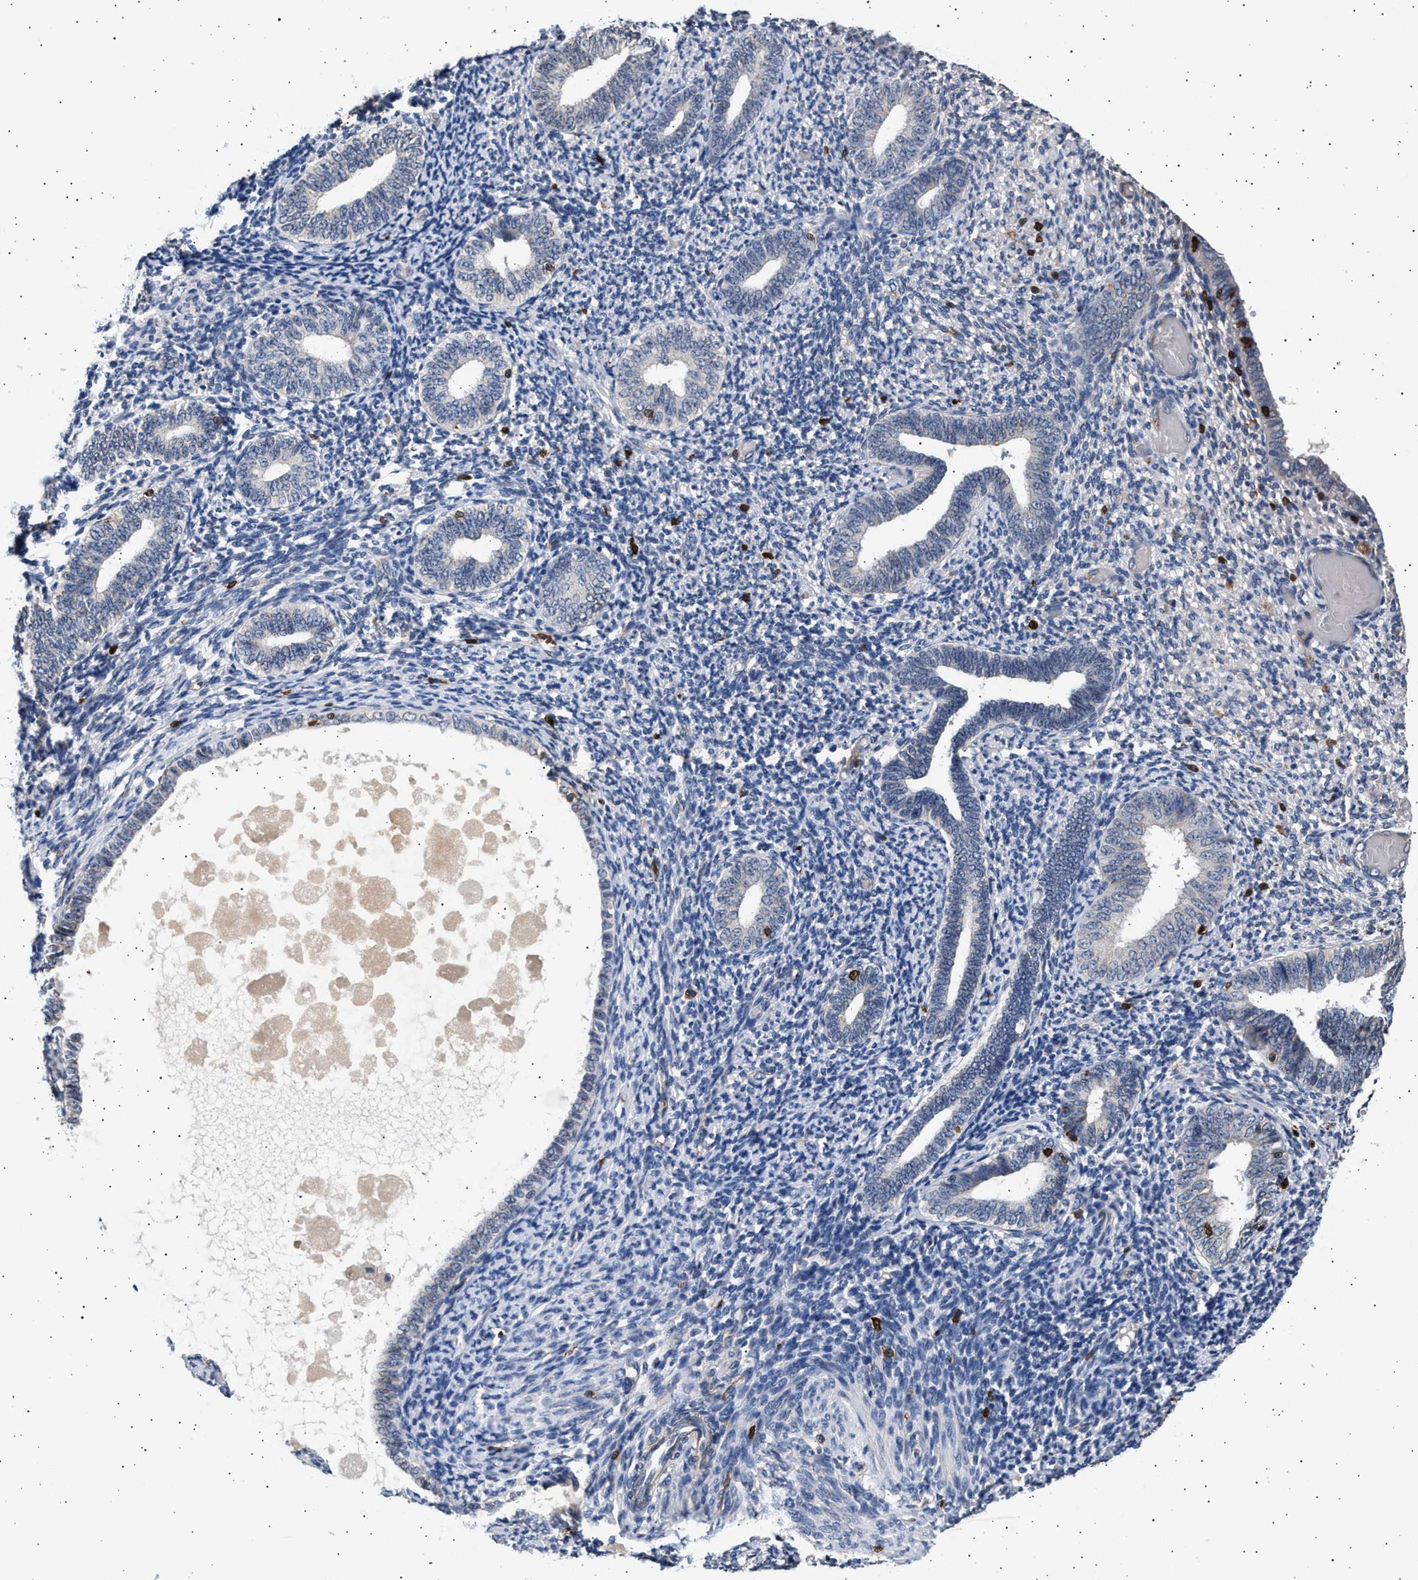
{"staining": {"intensity": "negative", "quantity": "none", "location": "none"}, "tissue": "endometrium", "cell_type": "Cells in endometrial stroma", "image_type": "normal", "snomed": [{"axis": "morphology", "description": "Normal tissue, NOS"}, {"axis": "topography", "description": "Endometrium"}], "caption": "Histopathology image shows no significant protein expression in cells in endometrial stroma of benign endometrium.", "gene": "GRAP2", "patient": {"sex": "female", "age": 66}}